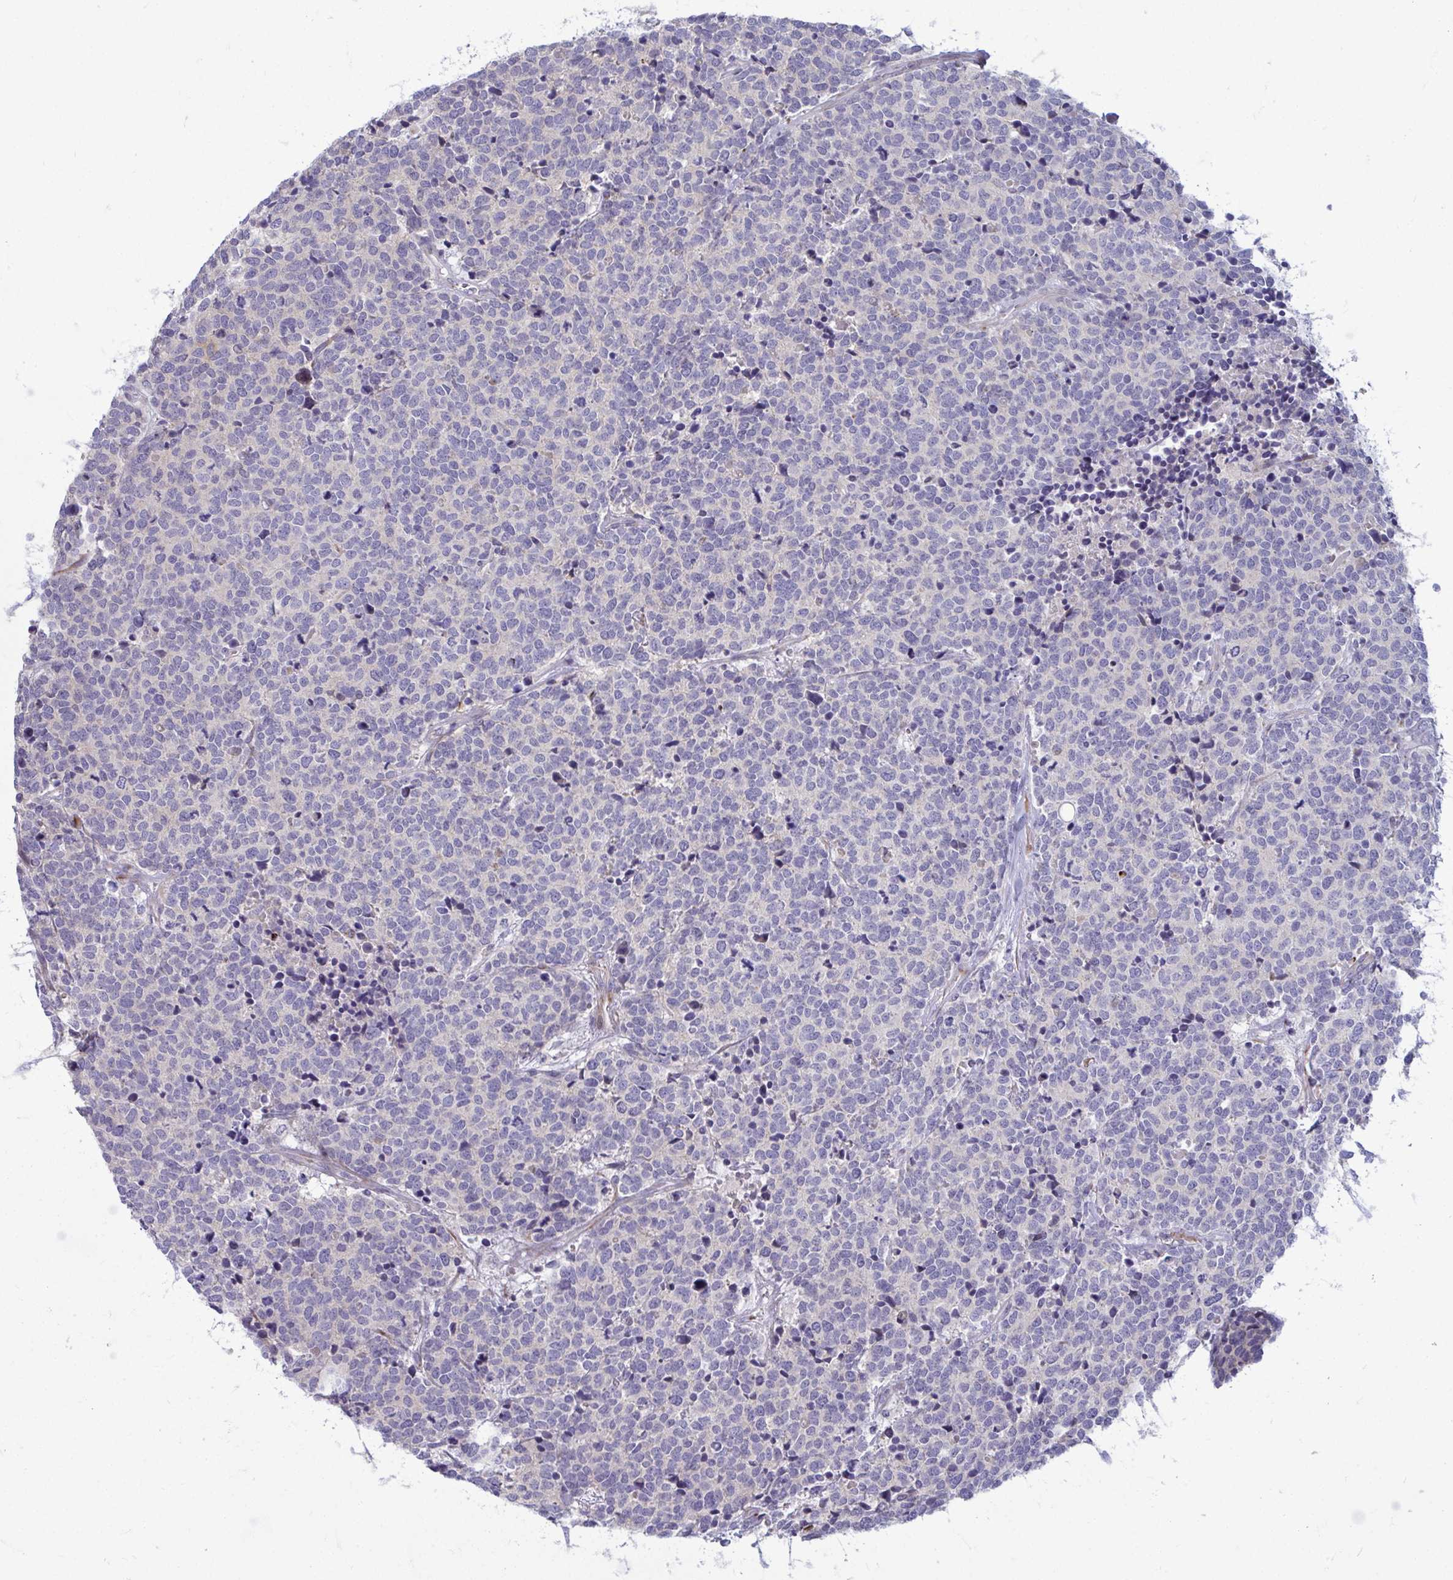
{"staining": {"intensity": "negative", "quantity": "none", "location": "none"}, "tissue": "carcinoid", "cell_type": "Tumor cells", "image_type": "cancer", "snomed": [{"axis": "morphology", "description": "Carcinoid, malignant, NOS"}, {"axis": "topography", "description": "Skin"}], "caption": "This is a micrograph of immunohistochemistry staining of carcinoid, which shows no expression in tumor cells.", "gene": "SLC14A1", "patient": {"sex": "female", "age": 79}}